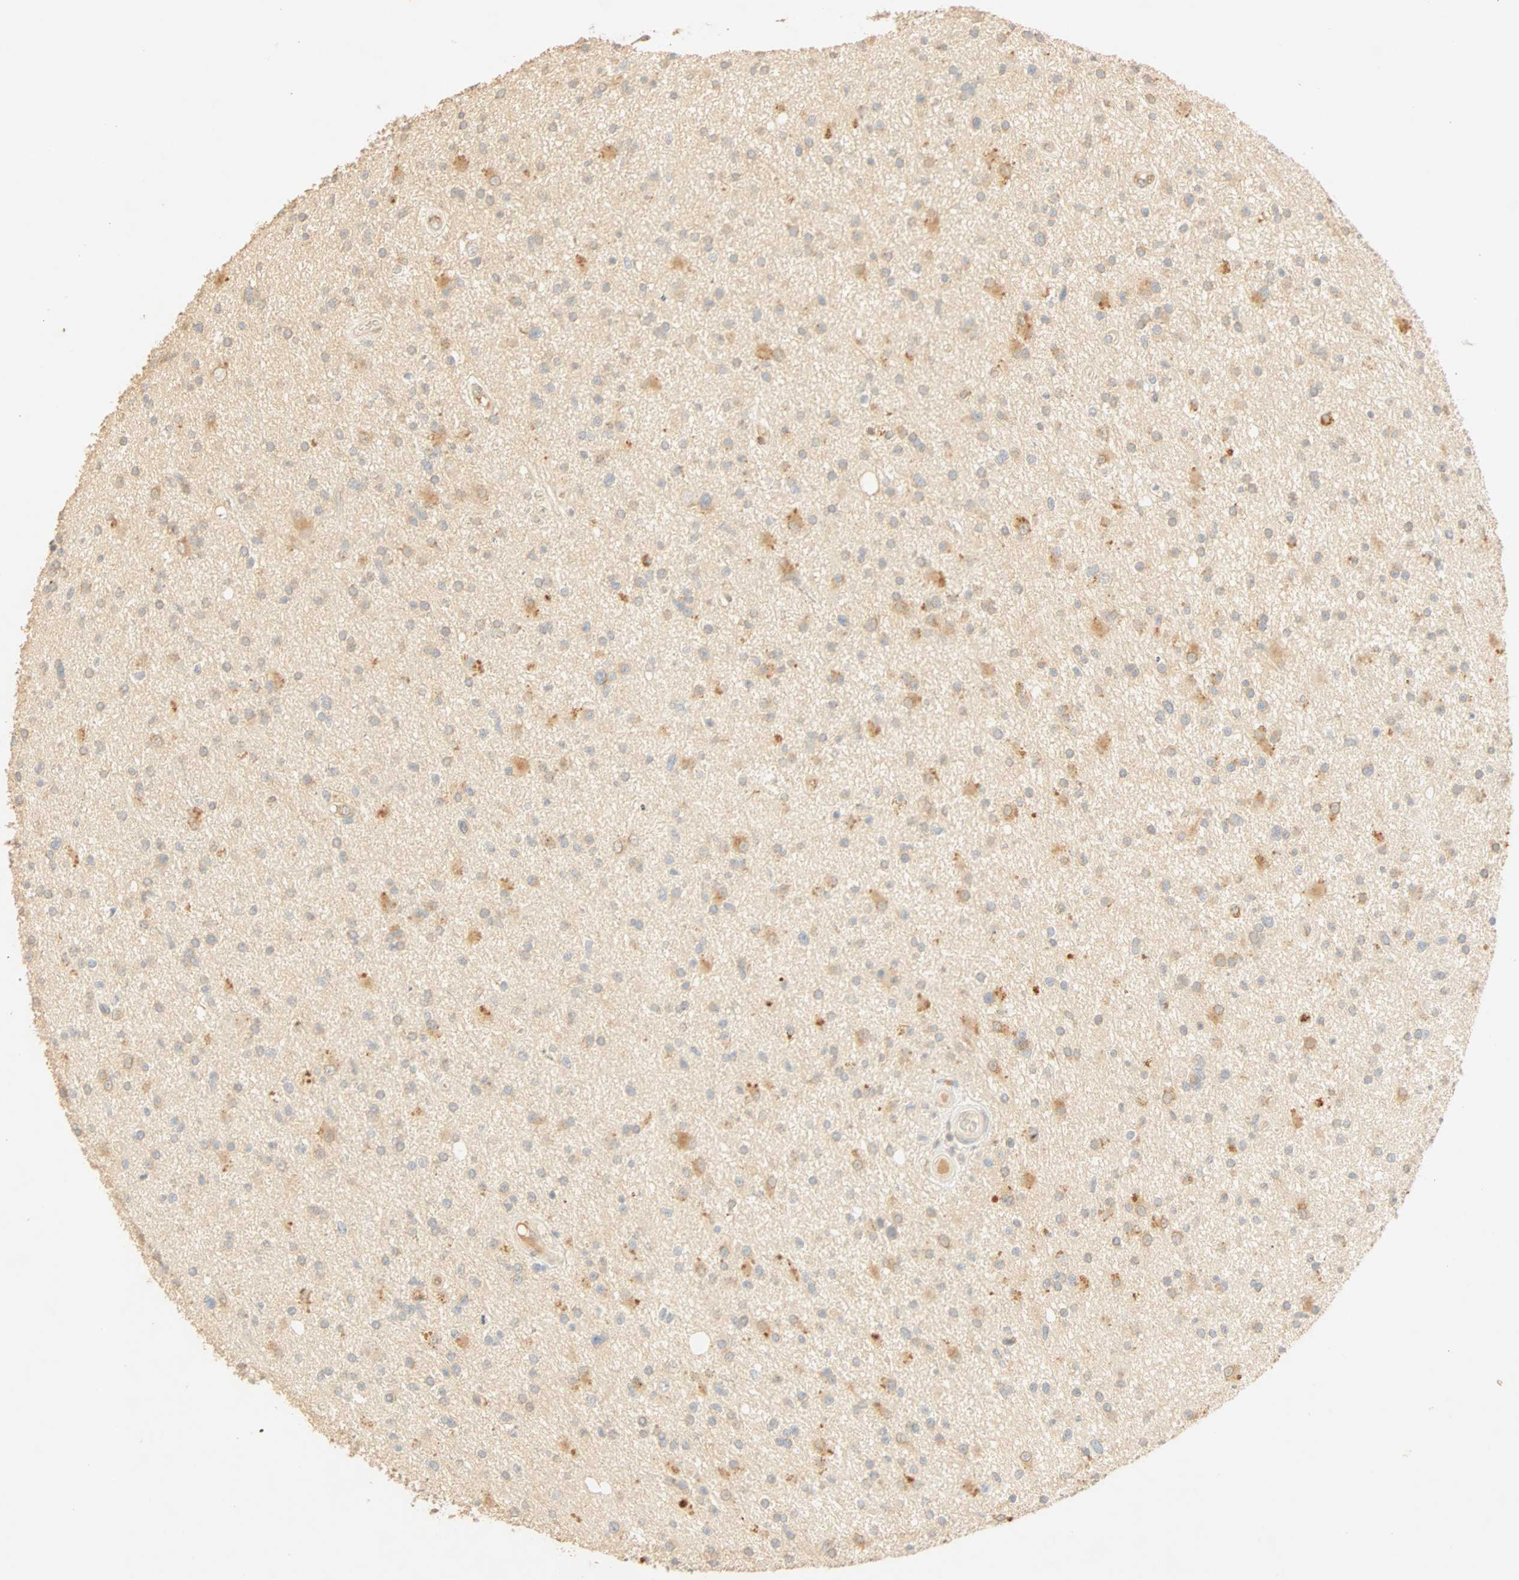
{"staining": {"intensity": "moderate", "quantity": "25%-75%", "location": "cytoplasmic/membranous"}, "tissue": "glioma", "cell_type": "Tumor cells", "image_type": "cancer", "snomed": [{"axis": "morphology", "description": "Glioma, malignant, High grade"}, {"axis": "topography", "description": "Brain"}], "caption": "Glioma stained with a protein marker reveals moderate staining in tumor cells.", "gene": "SELENBP1", "patient": {"sex": "male", "age": 33}}